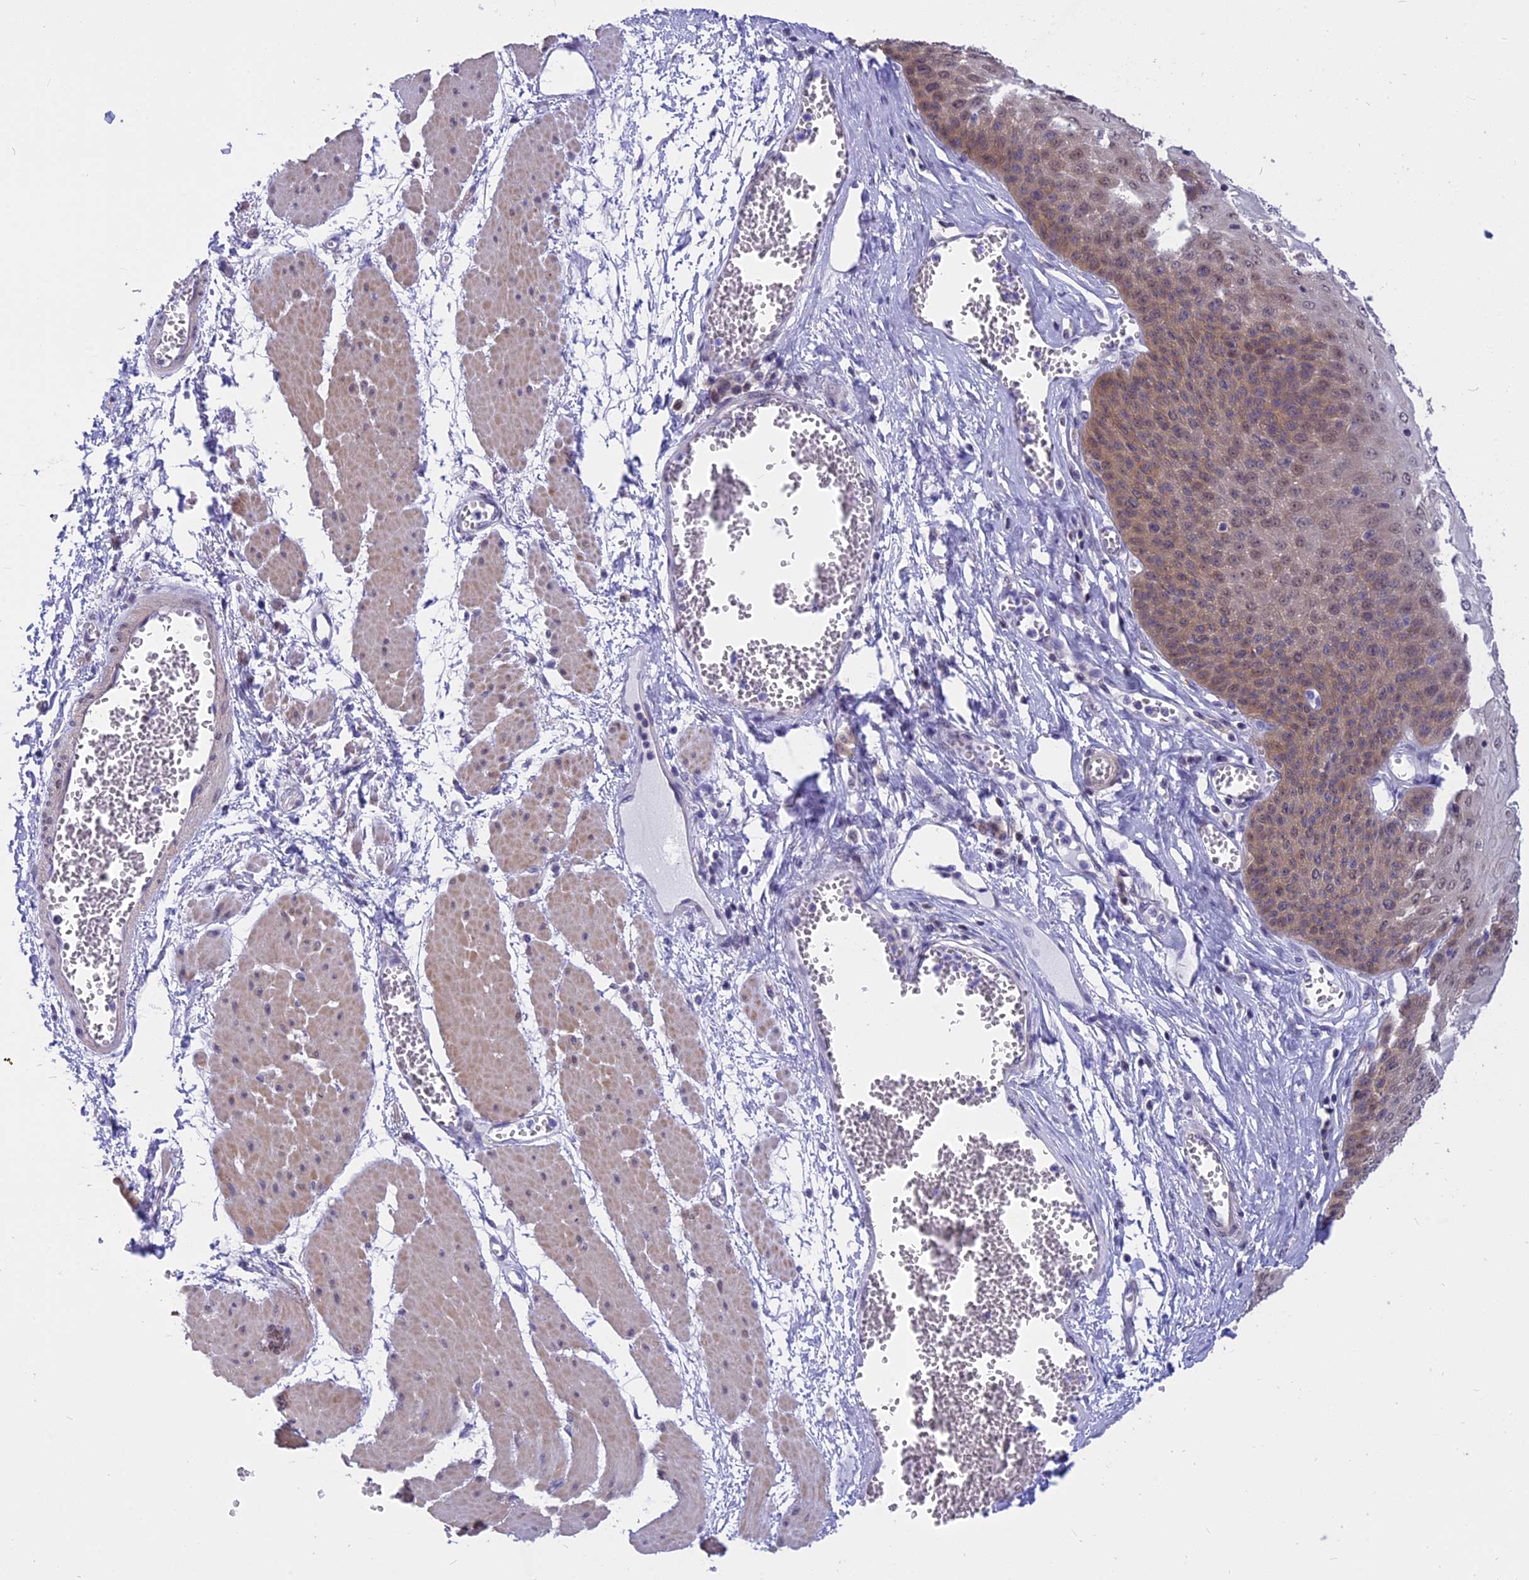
{"staining": {"intensity": "weak", "quantity": ">75%", "location": "cytoplasmic/membranous,nuclear"}, "tissue": "esophagus", "cell_type": "Squamous epithelial cells", "image_type": "normal", "snomed": [{"axis": "morphology", "description": "Normal tissue, NOS"}, {"axis": "topography", "description": "Esophagus"}], "caption": "Human esophagus stained for a protein (brown) shows weak cytoplasmic/membranous,nuclear positive expression in about >75% of squamous epithelial cells.", "gene": "STUB1", "patient": {"sex": "male", "age": 60}}